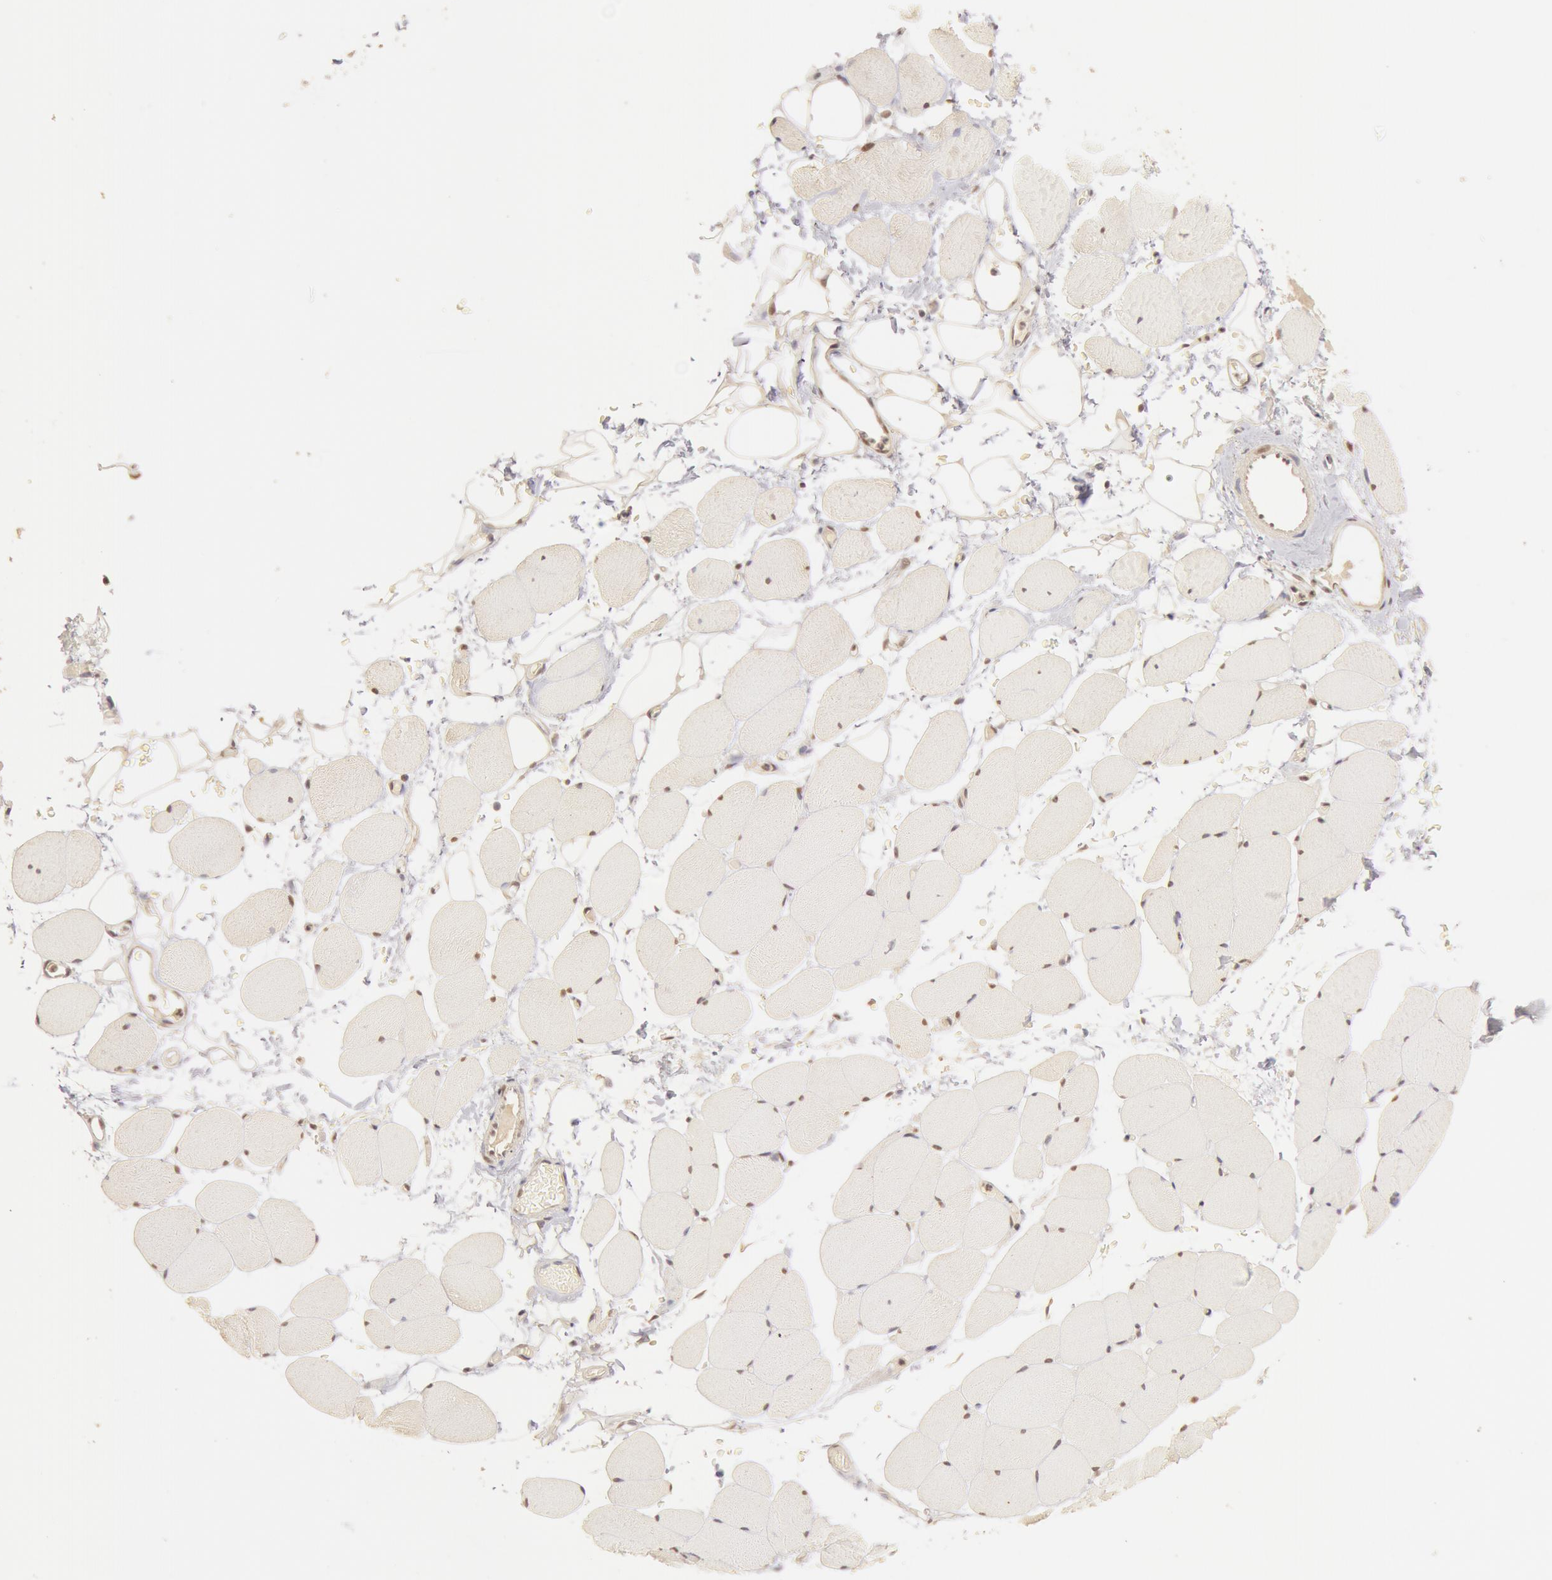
{"staining": {"intensity": "negative", "quantity": "none", "location": "none"}, "tissue": "skeletal muscle", "cell_type": "Myocytes", "image_type": "normal", "snomed": [{"axis": "morphology", "description": "Normal tissue, NOS"}, {"axis": "topography", "description": "Skeletal muscle"}, {"axis": "topography", "description": "Parathyroid gland"}], "caption": "Skeletal muscle was stained to show a protein in brown. There is no significant staining in myocytes.", "gene": "SNRNP70", "patient": {"sex": "female", "age": 37}}